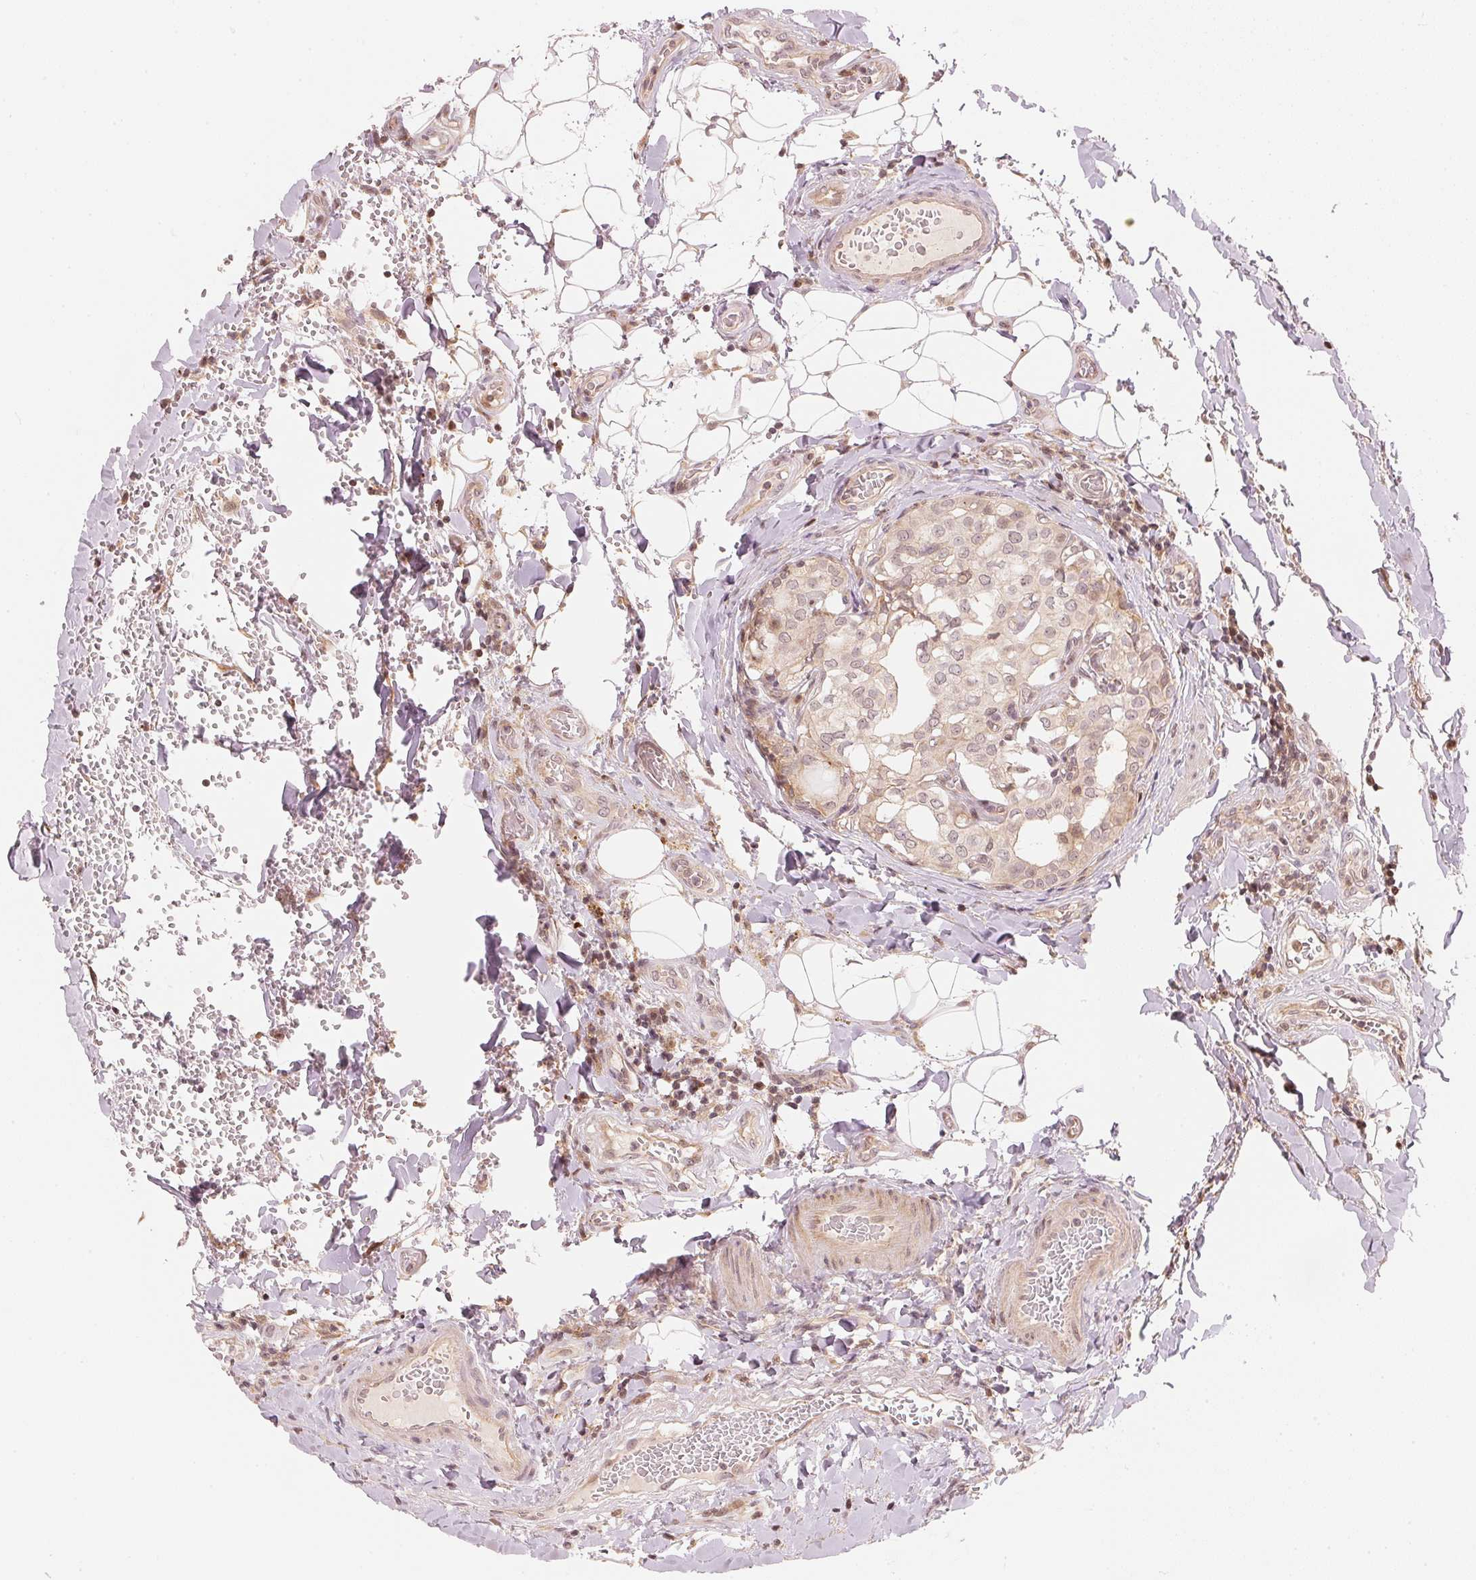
{"staining": {"intensity": "weak", "quantity": "<25%", "location": "cytoplasmic/membranous"}, "tissue": "thyroid cancer", "cell_type": "Tumor cells", "image_type": "cancer", "snomed": [{"axis": "morphology", "description": "Papillary adenocarcinoma, NOS"}, {"axis": "topography", "description": "Thyroid gland"}], "caption": "IHC photomicrograph of thyroid cancer (papillary adenocarcinoma) stained for a protein (brown), which reveals no positivity in tumor cells.", "gene": "PRKN", "patient": {"sex": "male", "age": 20}}